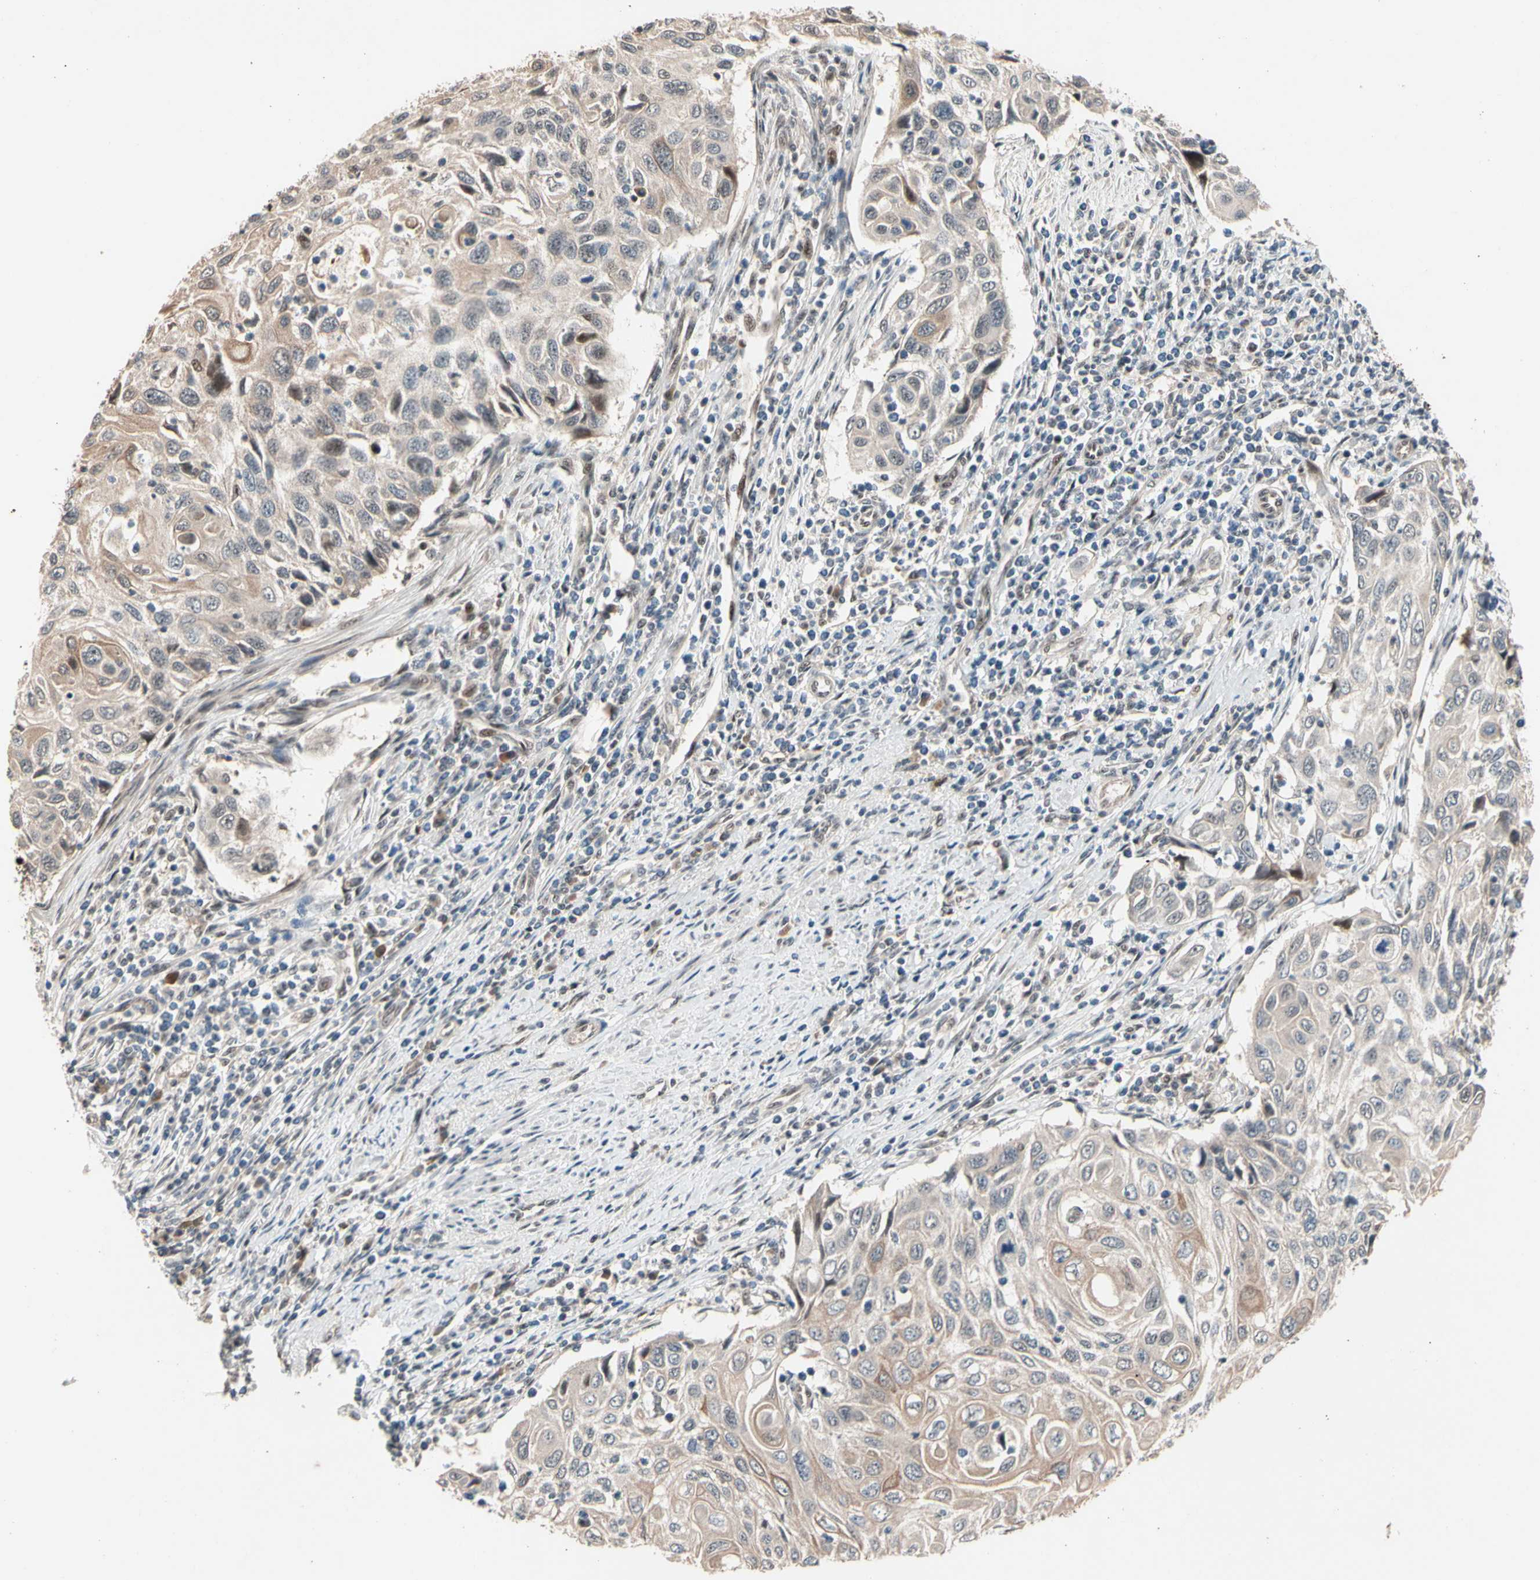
{"staining": {"intensity": "moderate", "quantity": ">75%", "location": "cytoplasmic/membranous"}, "tissue": "cervical cancer", "cell_type": "Tumor cells", "image_type": "cancer", "snomed": [{"axis": "morphology", "description": "Squamous cell carcinoma, NOS"}, {"axis": "topography", "description": "Cervix"}], "caption": "Brown immunohistochemical staining in human cervical cancer displays moderate cytoplasmic/membranous expression in about >75% of tumor cells.", "gene": "NGEF", "patient": {"sex": "female", "age": 70}}